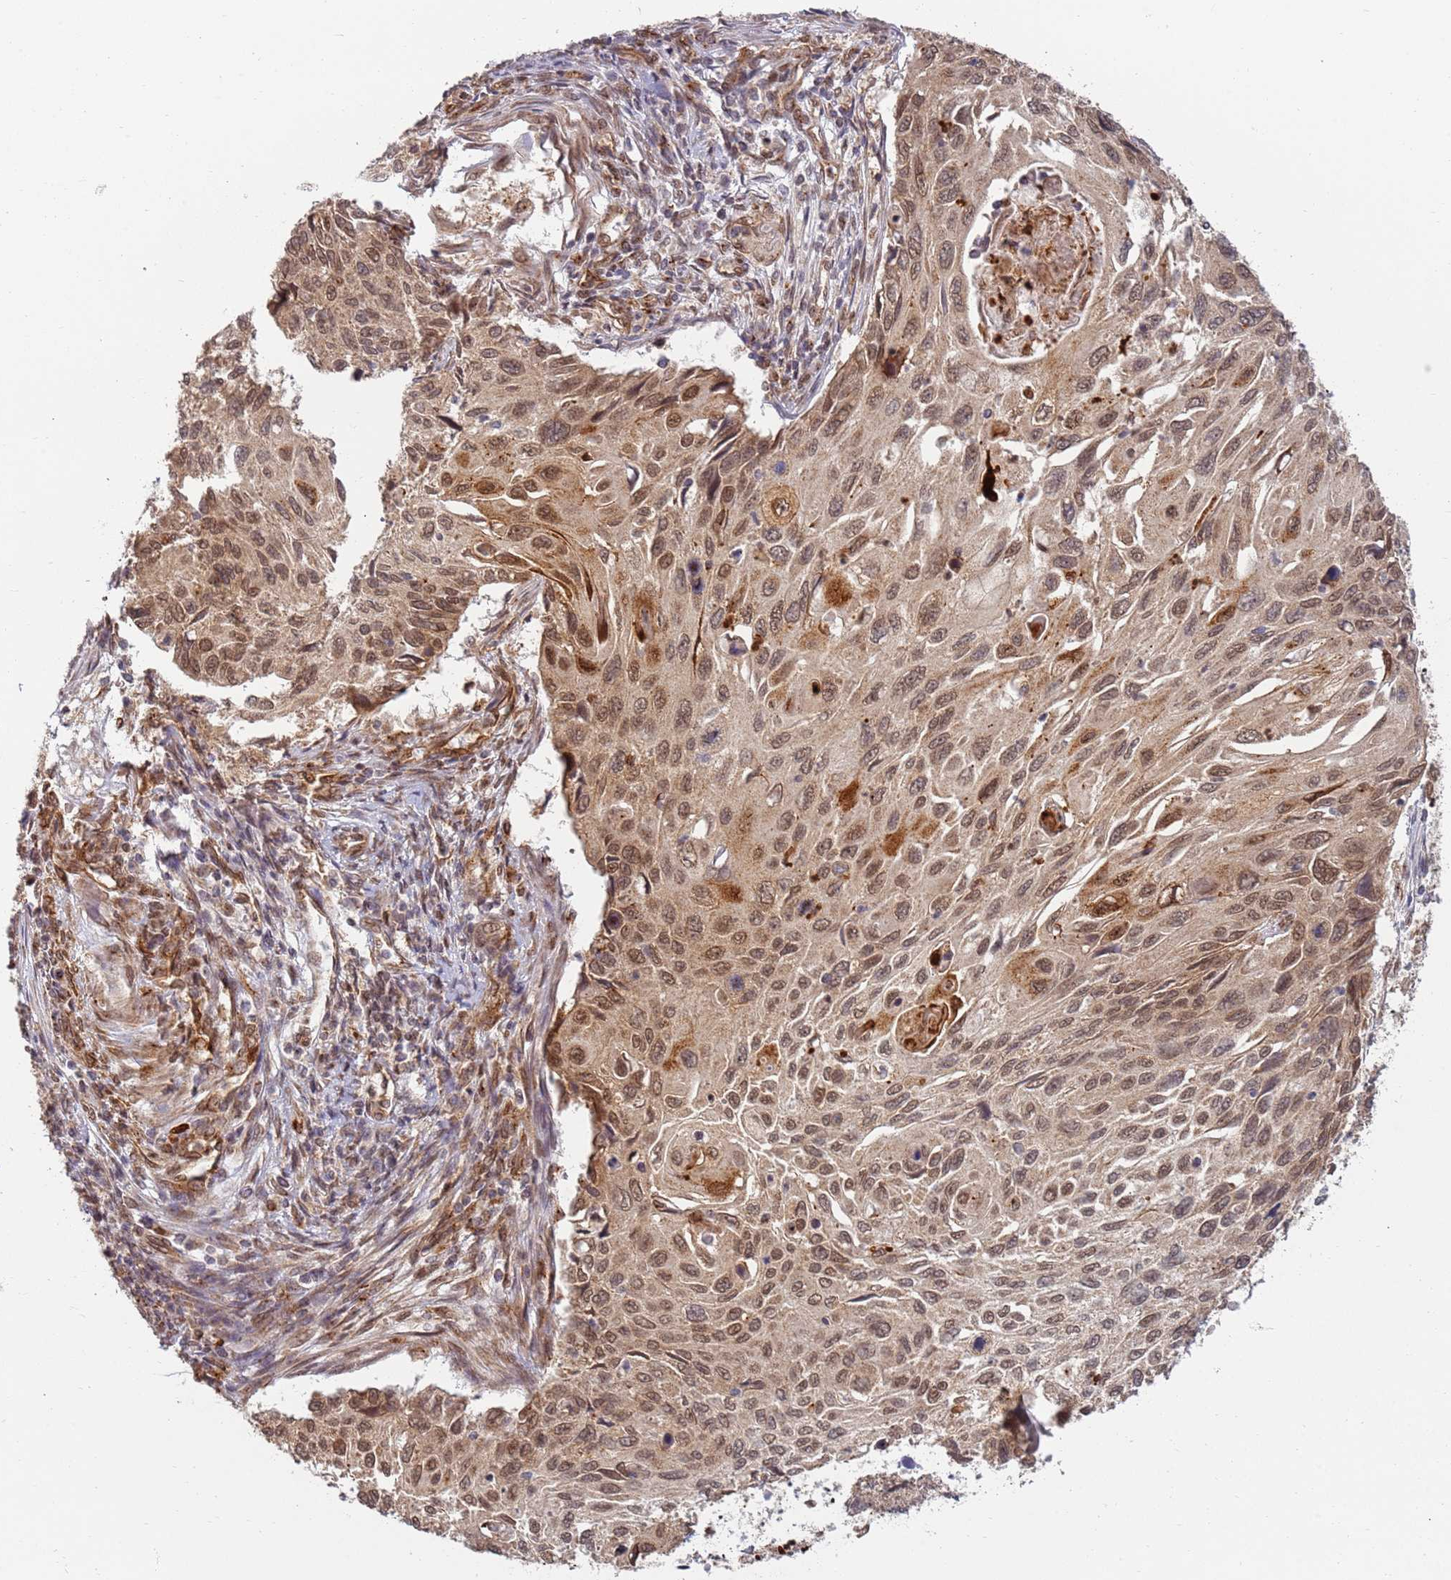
{"staining": {"intensity": "moderate", "quantity": ">75%", "location": "nuclear"}, "tissue": "cervical cancer", "cell_type": "Tumor cells", "image_type": "cancer", "snomed": [{"axis": "morphology", "description": "Squamous cell carcinoma, NOS"}, {"axis": "topography", "description": "Cervix"}], "caption": "There is medium levels of moderate nuclear expression in tumor cells of cervical cancer (squamous cell carcinoma), as demonstrated by immunohistochemical staining (brown color).", "gene": "CEP170", "patient": {"sex": "female", "age": 70}}